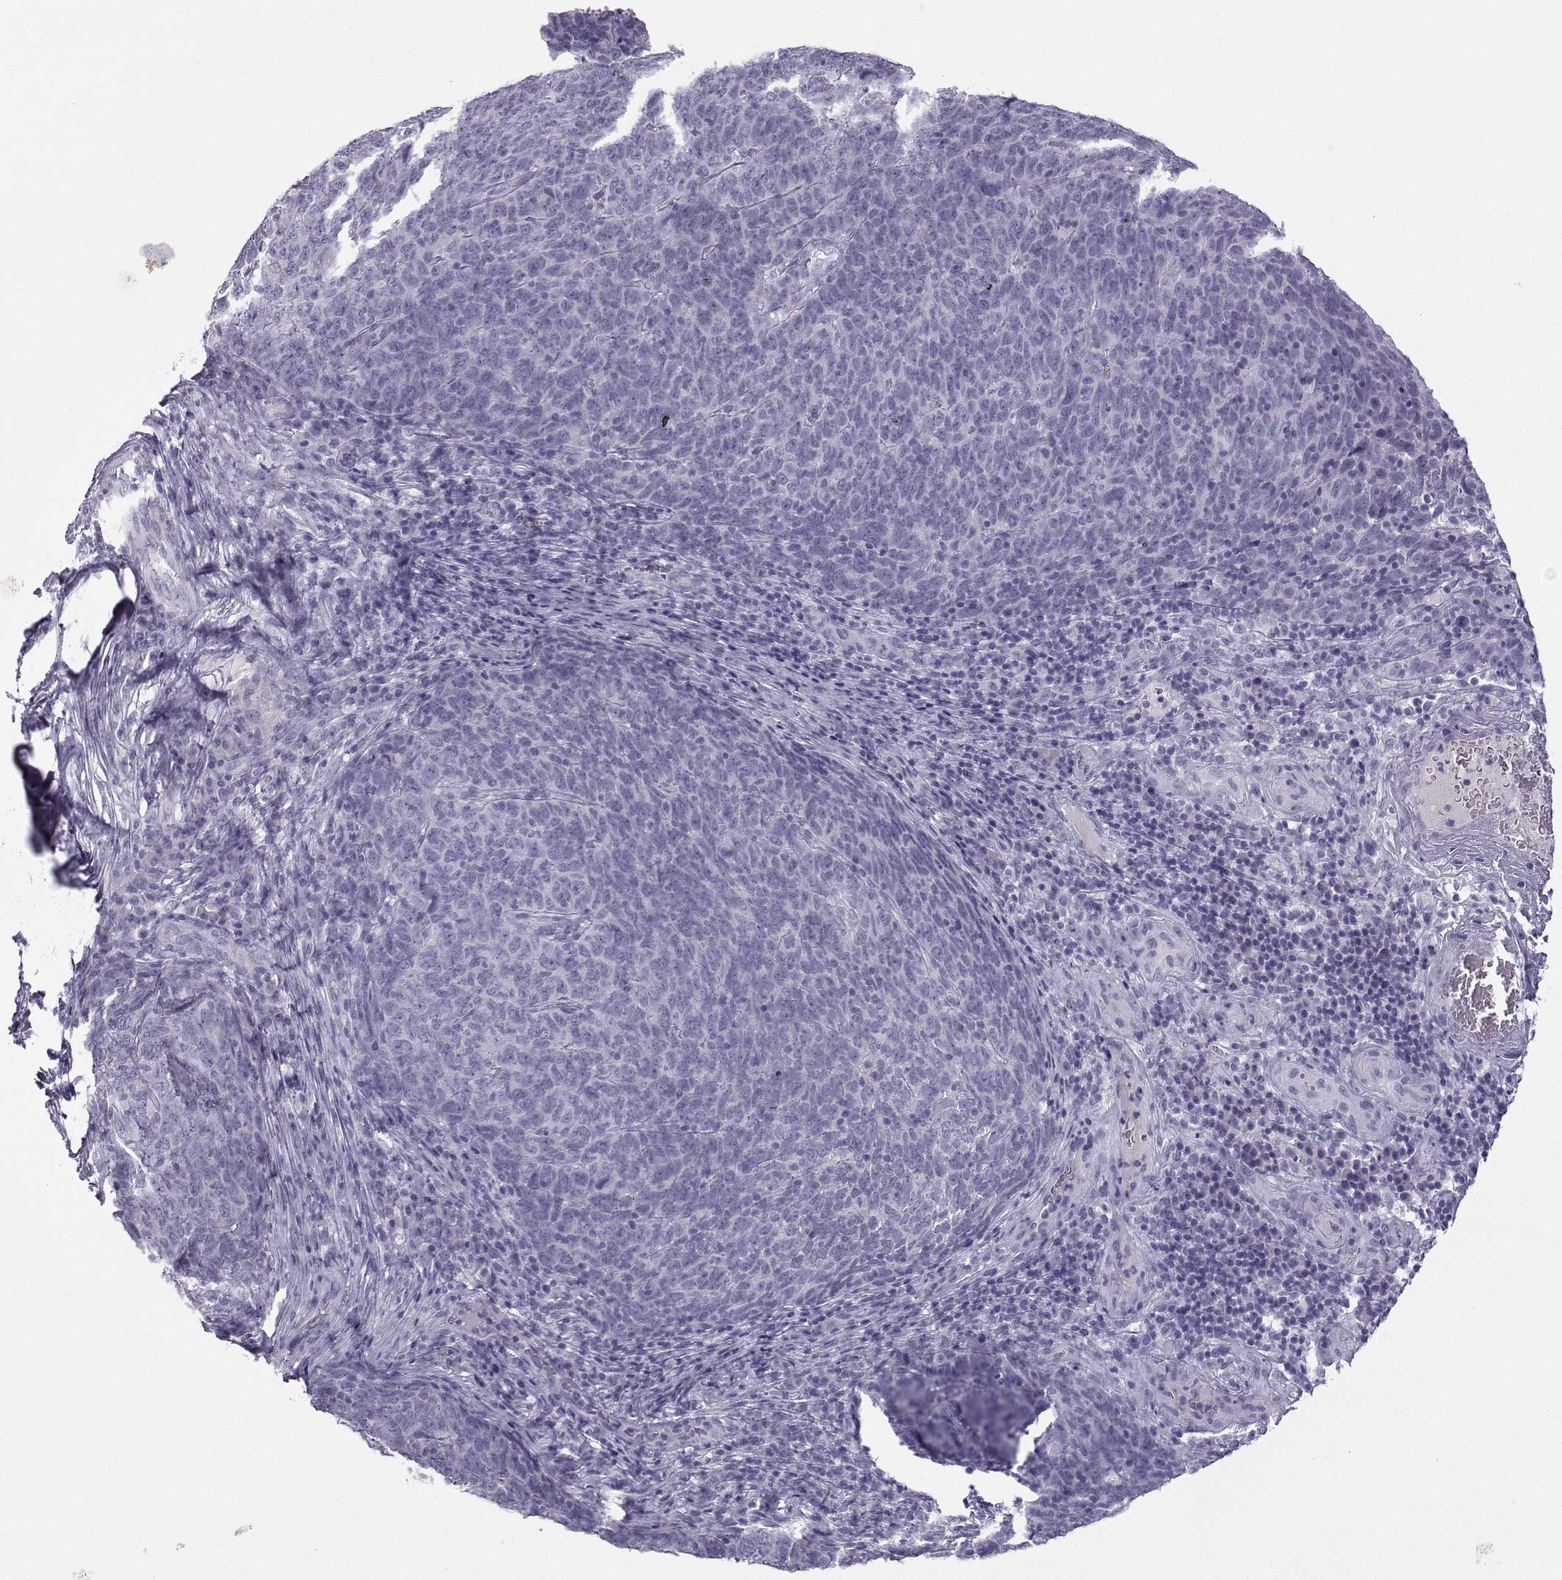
{"staining": {"intensity": "negative", "quantity": "none", "location": "none"}, "tissue": "skin cancer", "cell_type": "Tumor cells", "image_type": "cancer", "snomed": [{"axis": "morphology", "description": "Squamous cell carcinoma, NOS"}, {"axis": "topography", "description": "Skin"}, {"axis": "topography", "description": "Anal"}], "caption": "Protein analysis of skin cancer (squamous cell carcinoma) reveals no significant staining in tumor cells.", "gene": "ARMC2", "patient": {"sex": "female", "age": 51}}